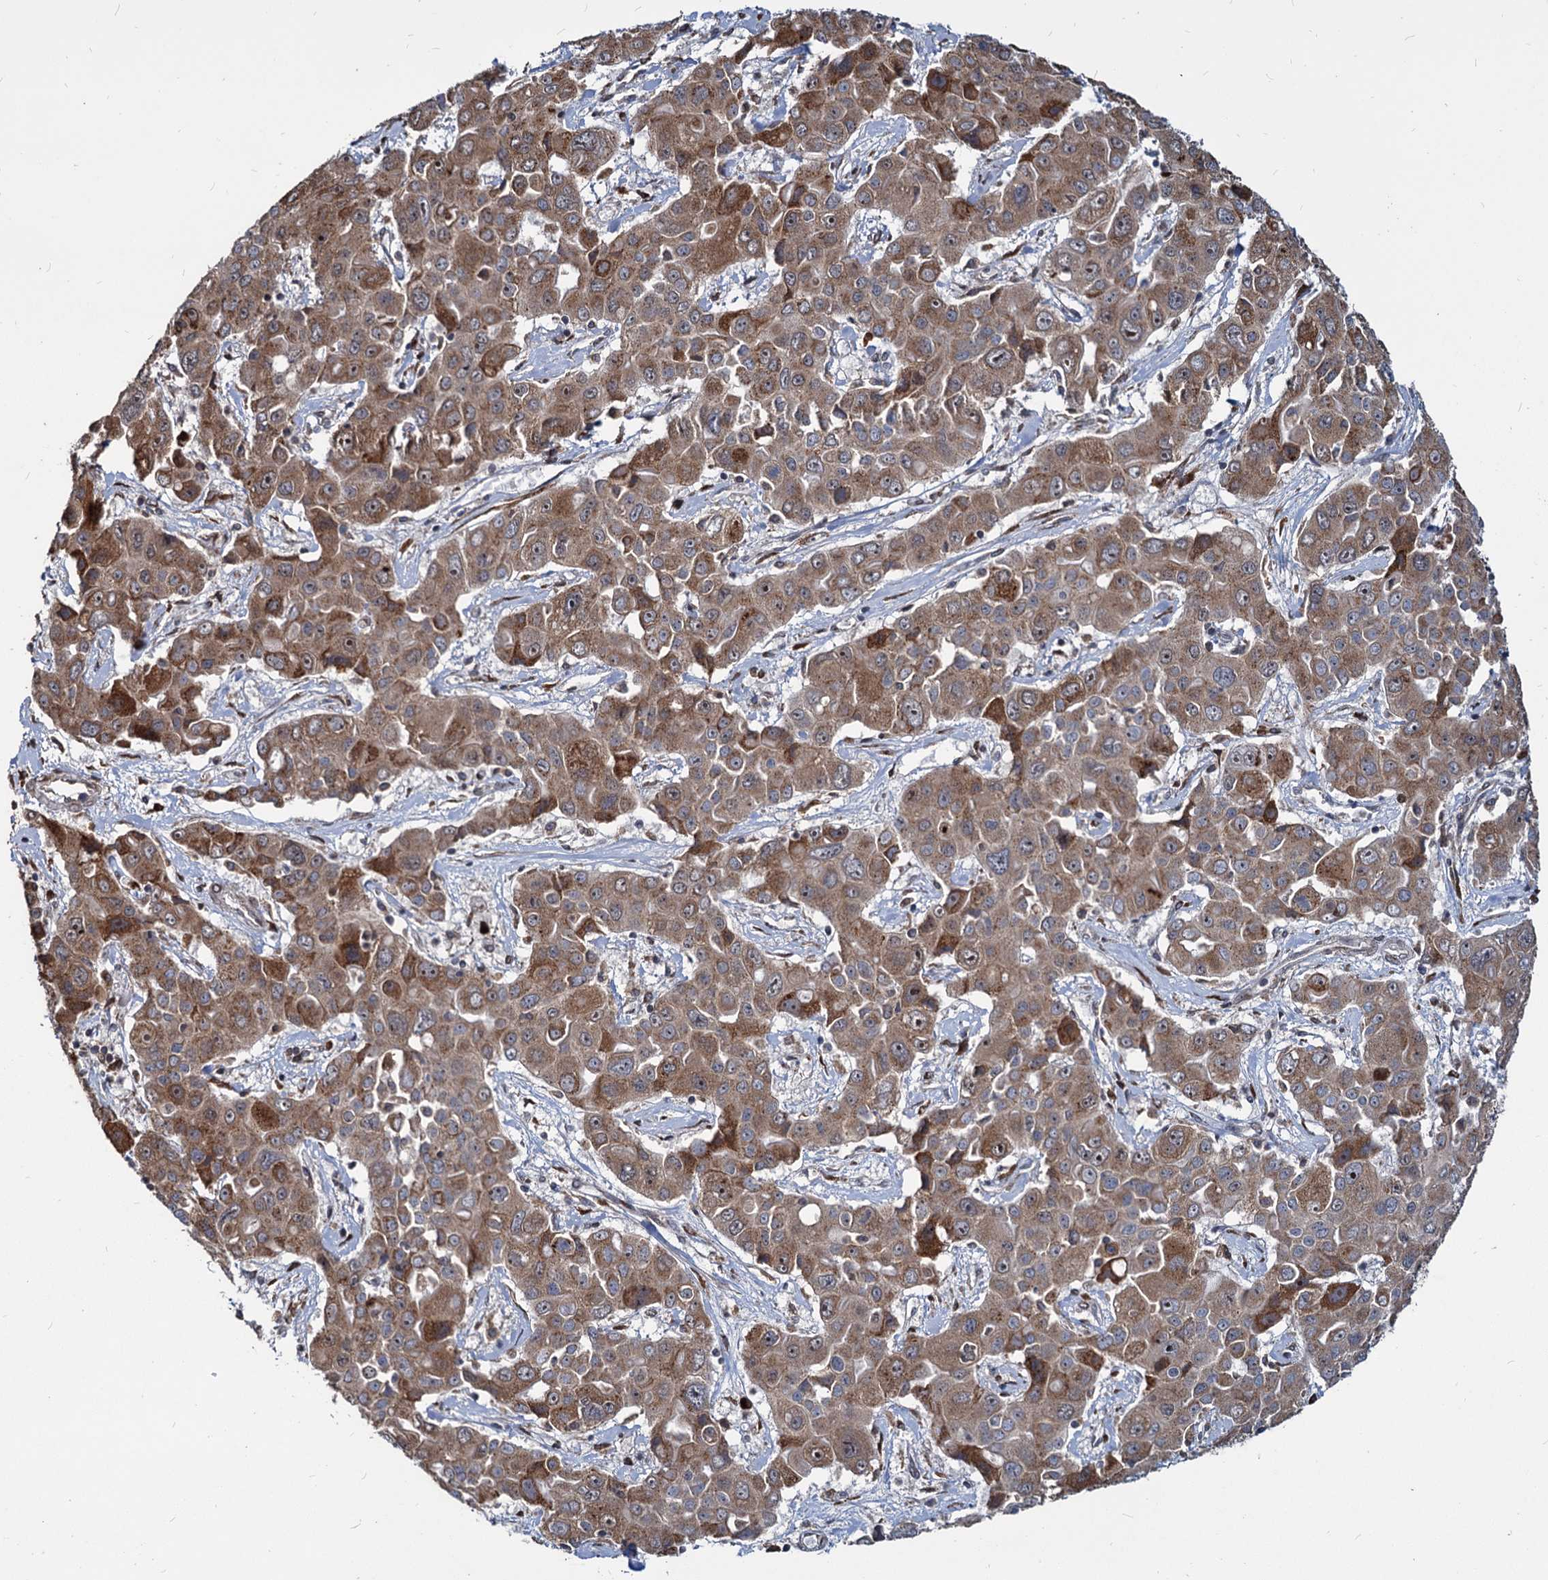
{"staining": {"intensity": "moderate", "quantity": ">75%", "location": "cytoplasmic/membranous"}, "tissue": "liver cancer", "cell_type": "Tumor cells", "image_type": "cancer", "snomed": [{"axis": "morphology", "description": "Cholangiocarcinoma"}, {"axis": "topography", "description": "Liver"}], "caption": "This is an image of immunohistochemistry (IHC) staining of liver cholangiocarcinoma, which shows moderate expression in the cytoplasmic/membranous of tumor cells.", "gene": "SAAL1", "patient": {"sex": "male", "age": 67}}